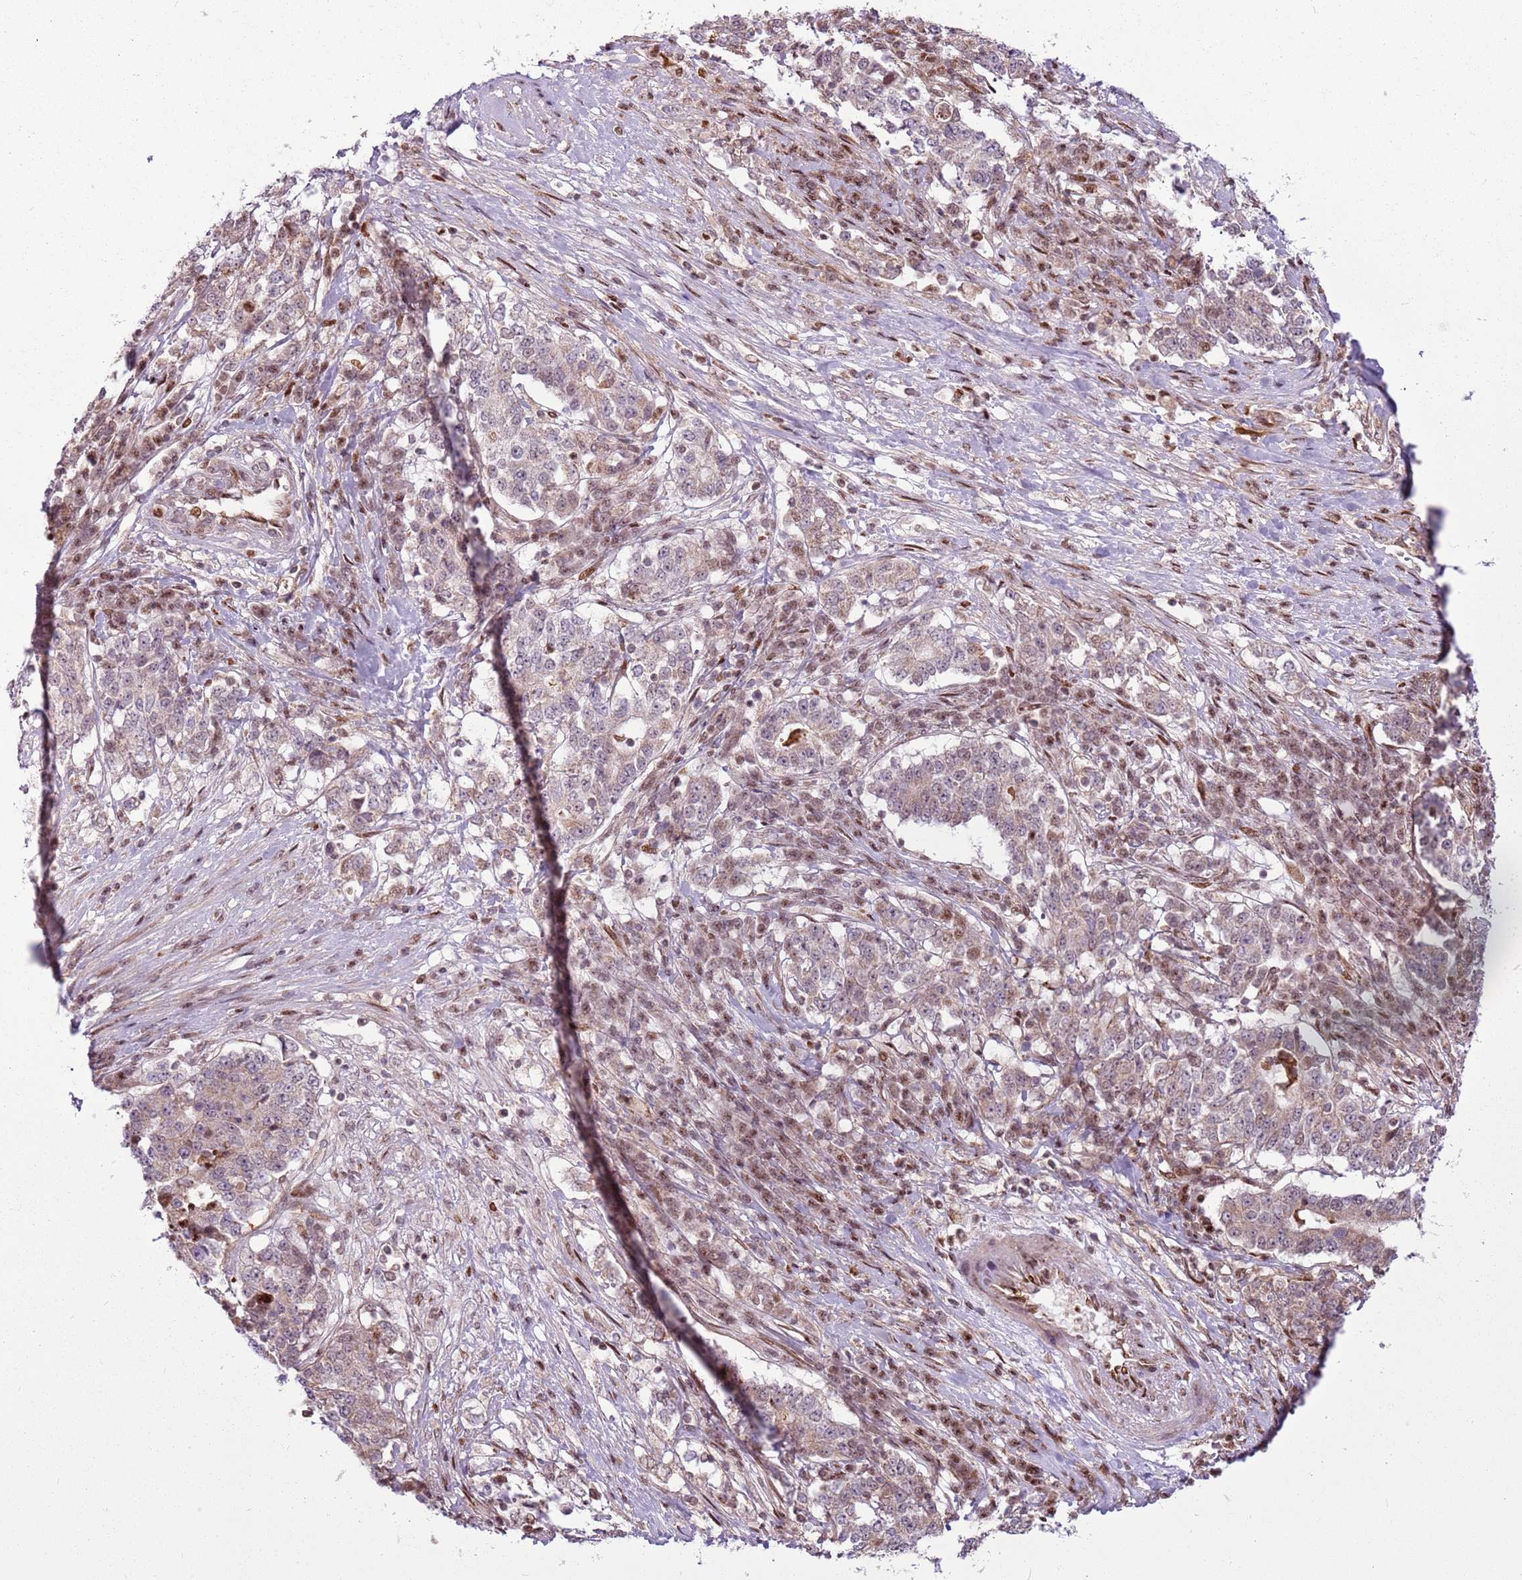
{"staining": {"intensity": "weak", "quantity": "<25%", "location": "cytoplasmic/membranous,nuclear"}, "tissue": "stomach cancer", "cell_type": "Tumor cells", "image_type": "cancer", "snomed": [{"axis": "morphology", "description": "Adenocarcinoma, NOS"}, {"axis": "topography", "description": "Stomach"}], "caption": "The histopathology image displays no staining of tumor cells in stomach adenocarcinoma.", "gene": "PCTP", "patient": {"sex": "male", "age": 59}}